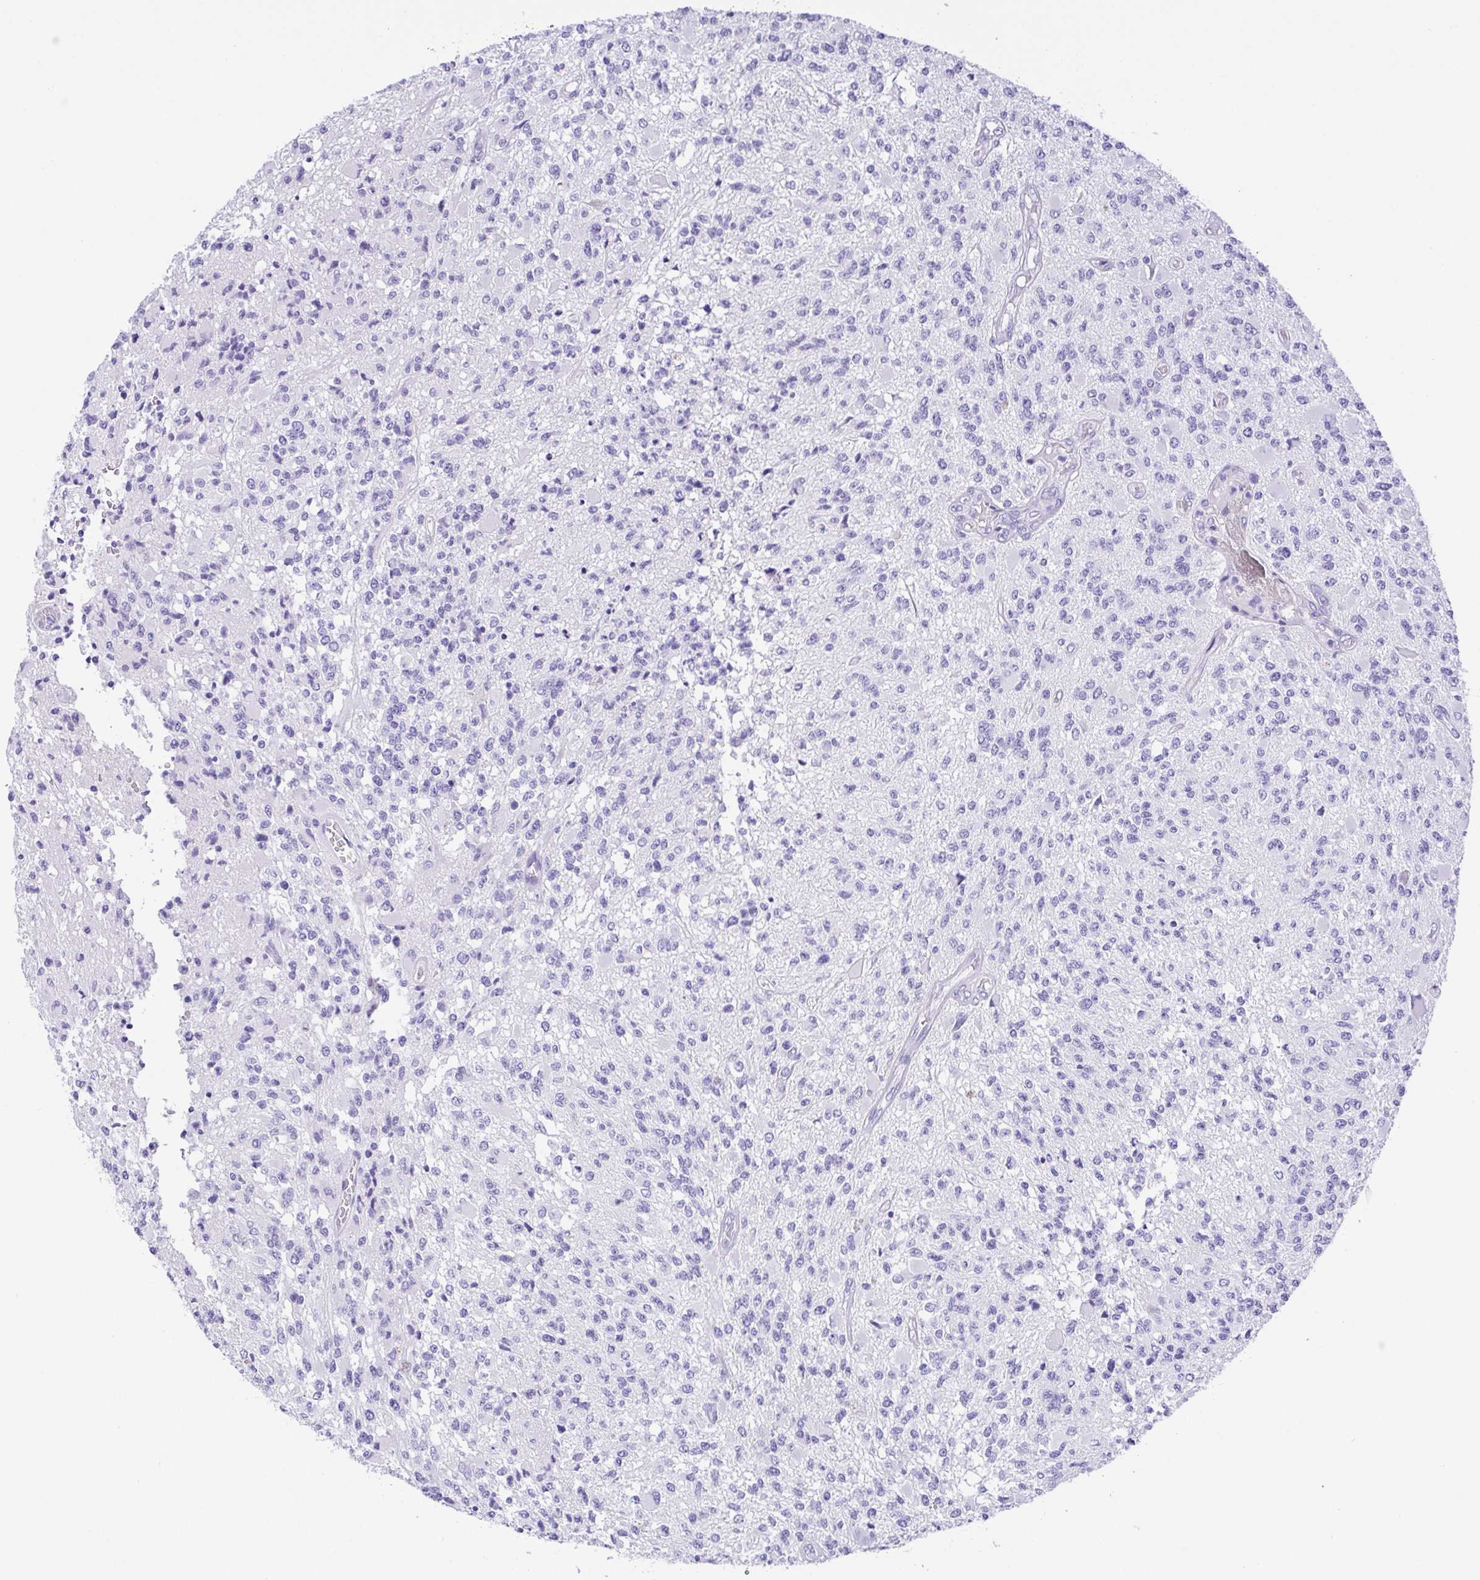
{"staining": {"intensity": "negative", "quantity": "none", "location": "none"}, "tissue": "glioma", "cell_type": "Tumor cells", "image_type": "cancer", "snomed": [{"axis": "morphology", "description": "Glioma, malignant, High grade"}, {"axis": "topography", "description": "Brain"}], "caption": "The micrograph shows no staining of tumor cells in malignant high-grade glioma.", "gene": "SPATA4", "patient": {"sex": "female", "age": 63}}